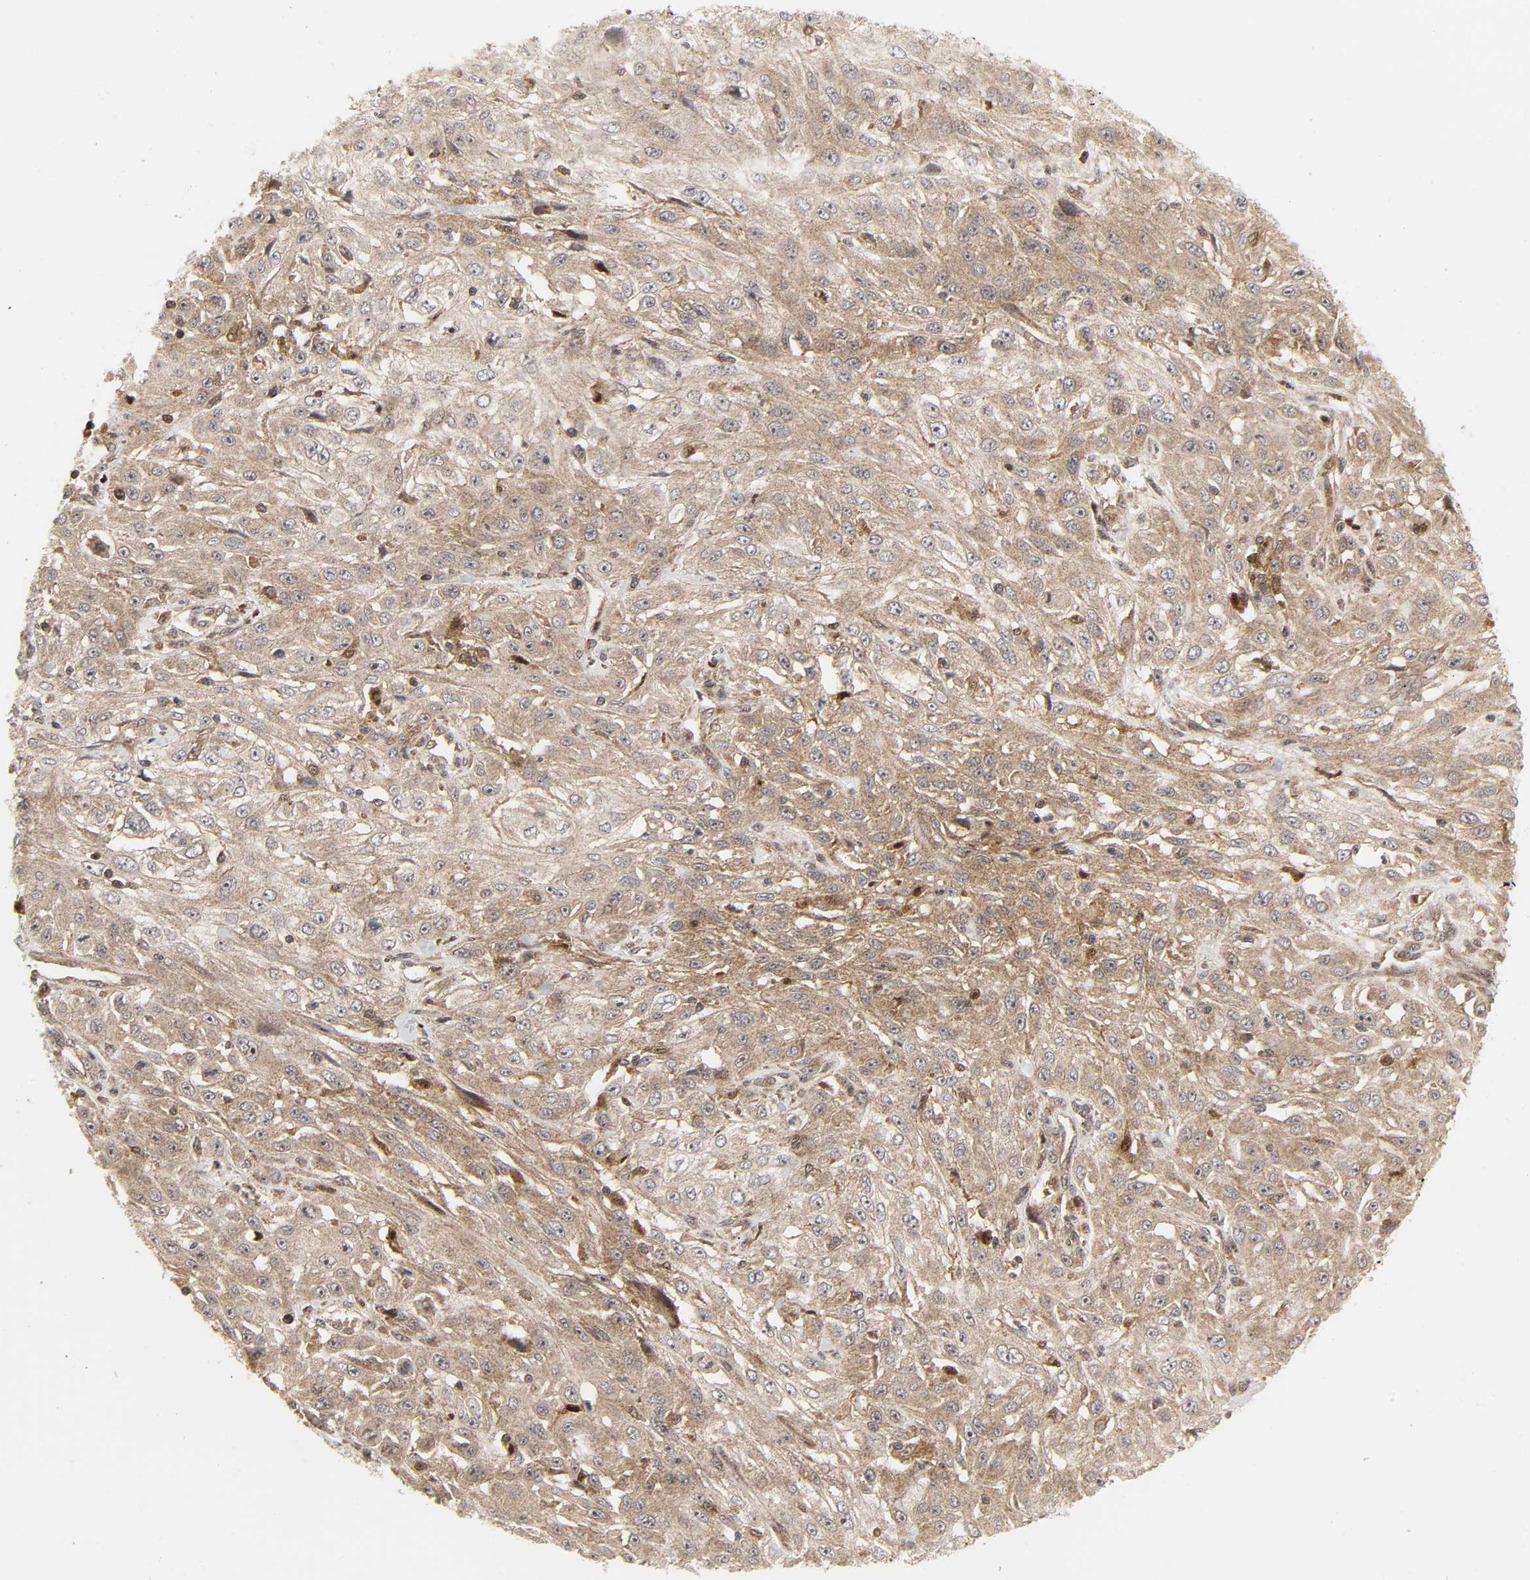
{"staining": {"intensity": "moderate", "quantity": ">75%", "location": "cytoplasmic/membranous"}, "tissue": "skin cancer", "cell_type": "Tumor cells", "image_type": "cancer", "snomed": [{"axis": "morphology", "description": "Squamous cell carcinoma, NOS"}, {"axis": "topography", "description": "Skin"}], "caption": "Protein expression analysis of human skin cancer reveals moderate cytoplasmic/membranous expression in approximately >75% of tumor cells.", "gene": "CHUK", "patient": {"sex": "male", "age": 75}}